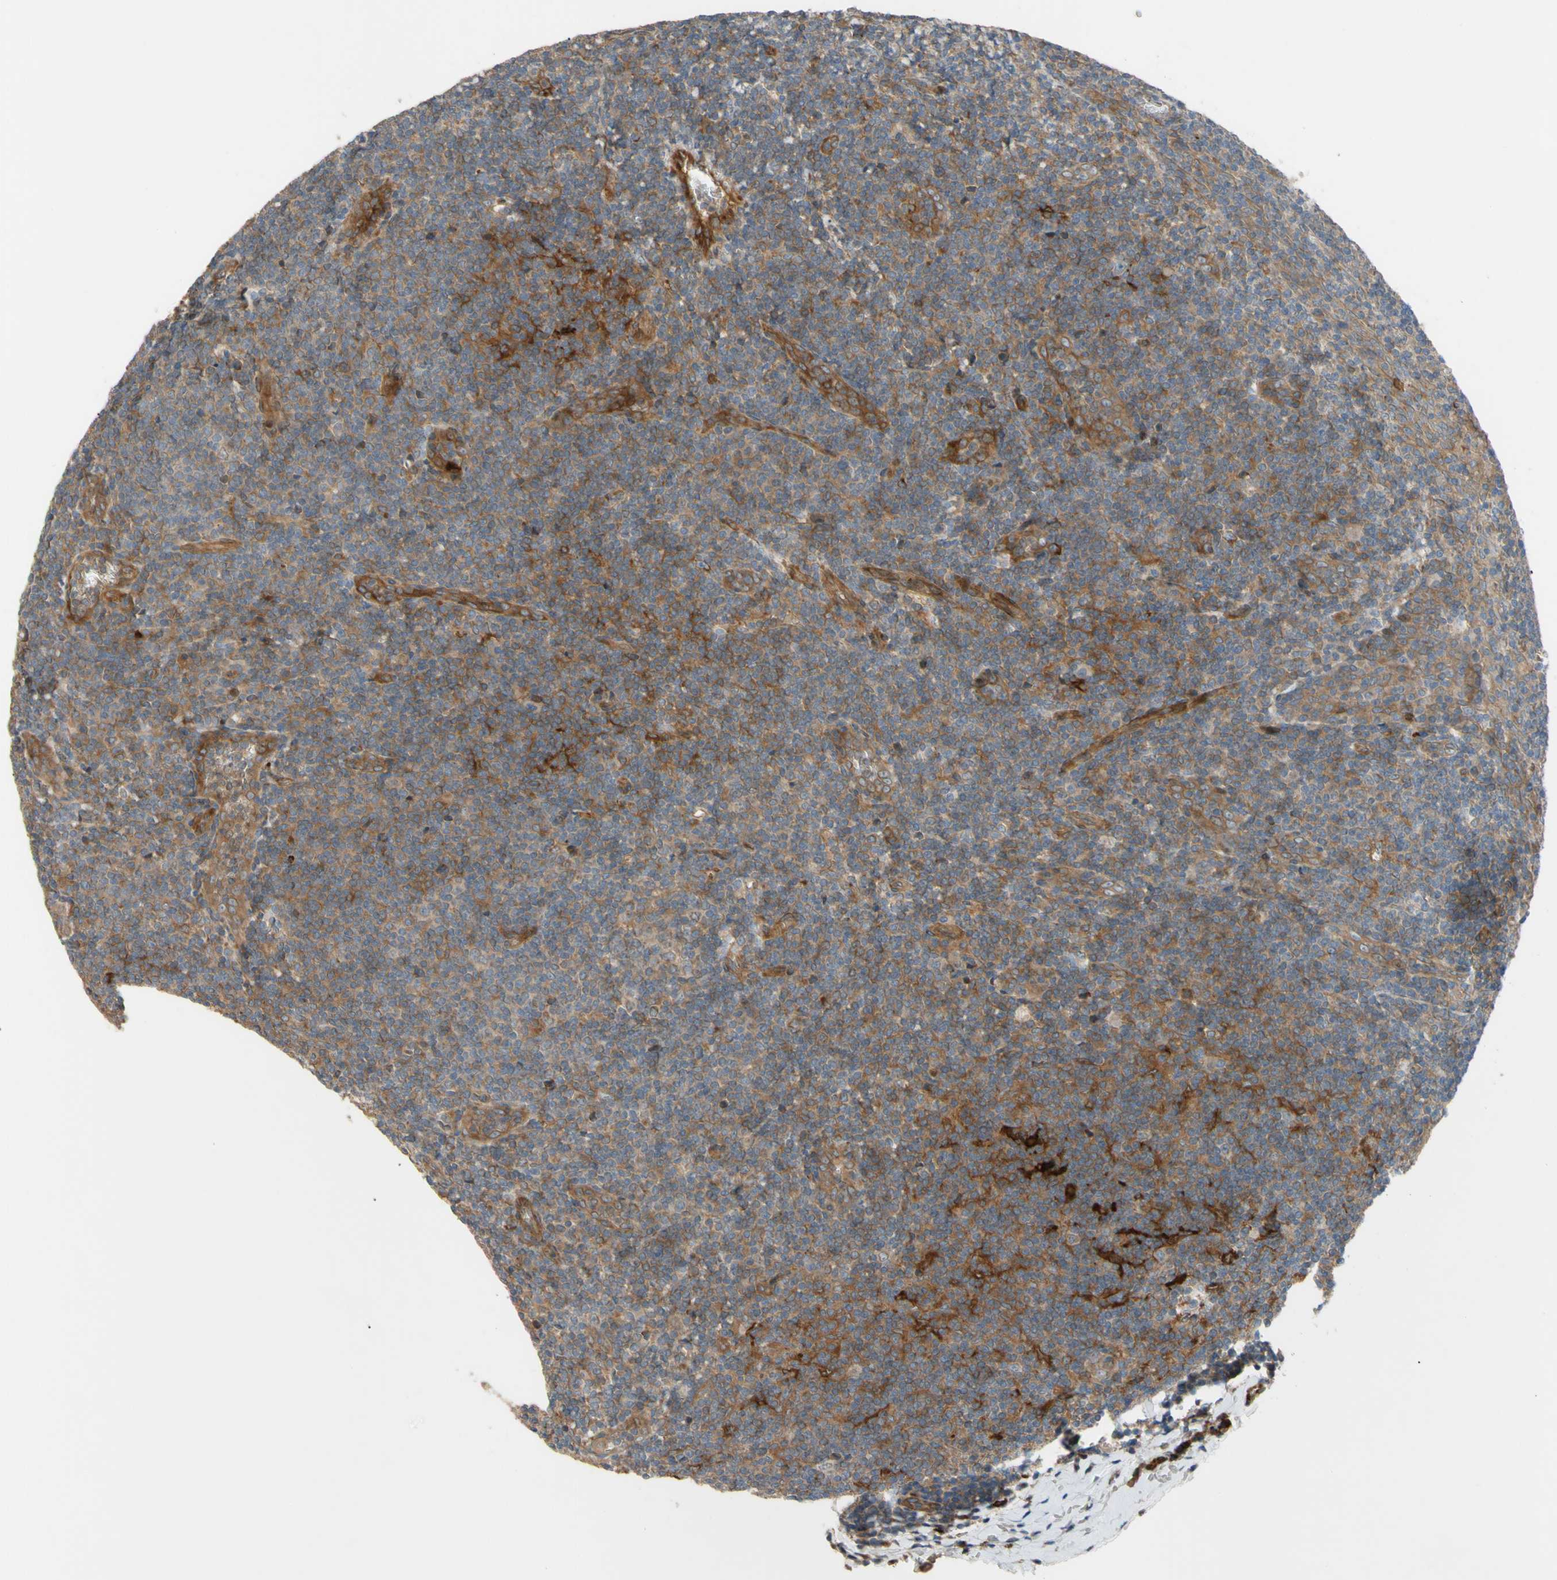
{"staining": {"intensity": "weak", "quantity": ">75%", "location": "cytoplasmic/membranous"}, "tissue": "tonsil", "cell_type": "Germinal center cells", "image_type": "normal", "snomed": [{"axis": "morphology", "description": "Normal tissue, NOS"}, {"axis": "topography", "description": "Tonsil"}], "caption": "IHC micrograph of benign tonsil: tonsil stained using immunohistochemistry reveals low levels of weak protein expression localized specifically in the cytoplasmic/membranous of germinal center cells, appearing as a cytoplasmic/membranous brown color.", "gene": "SPTLC1", "patient": {"sex": "male", "age": 31}}